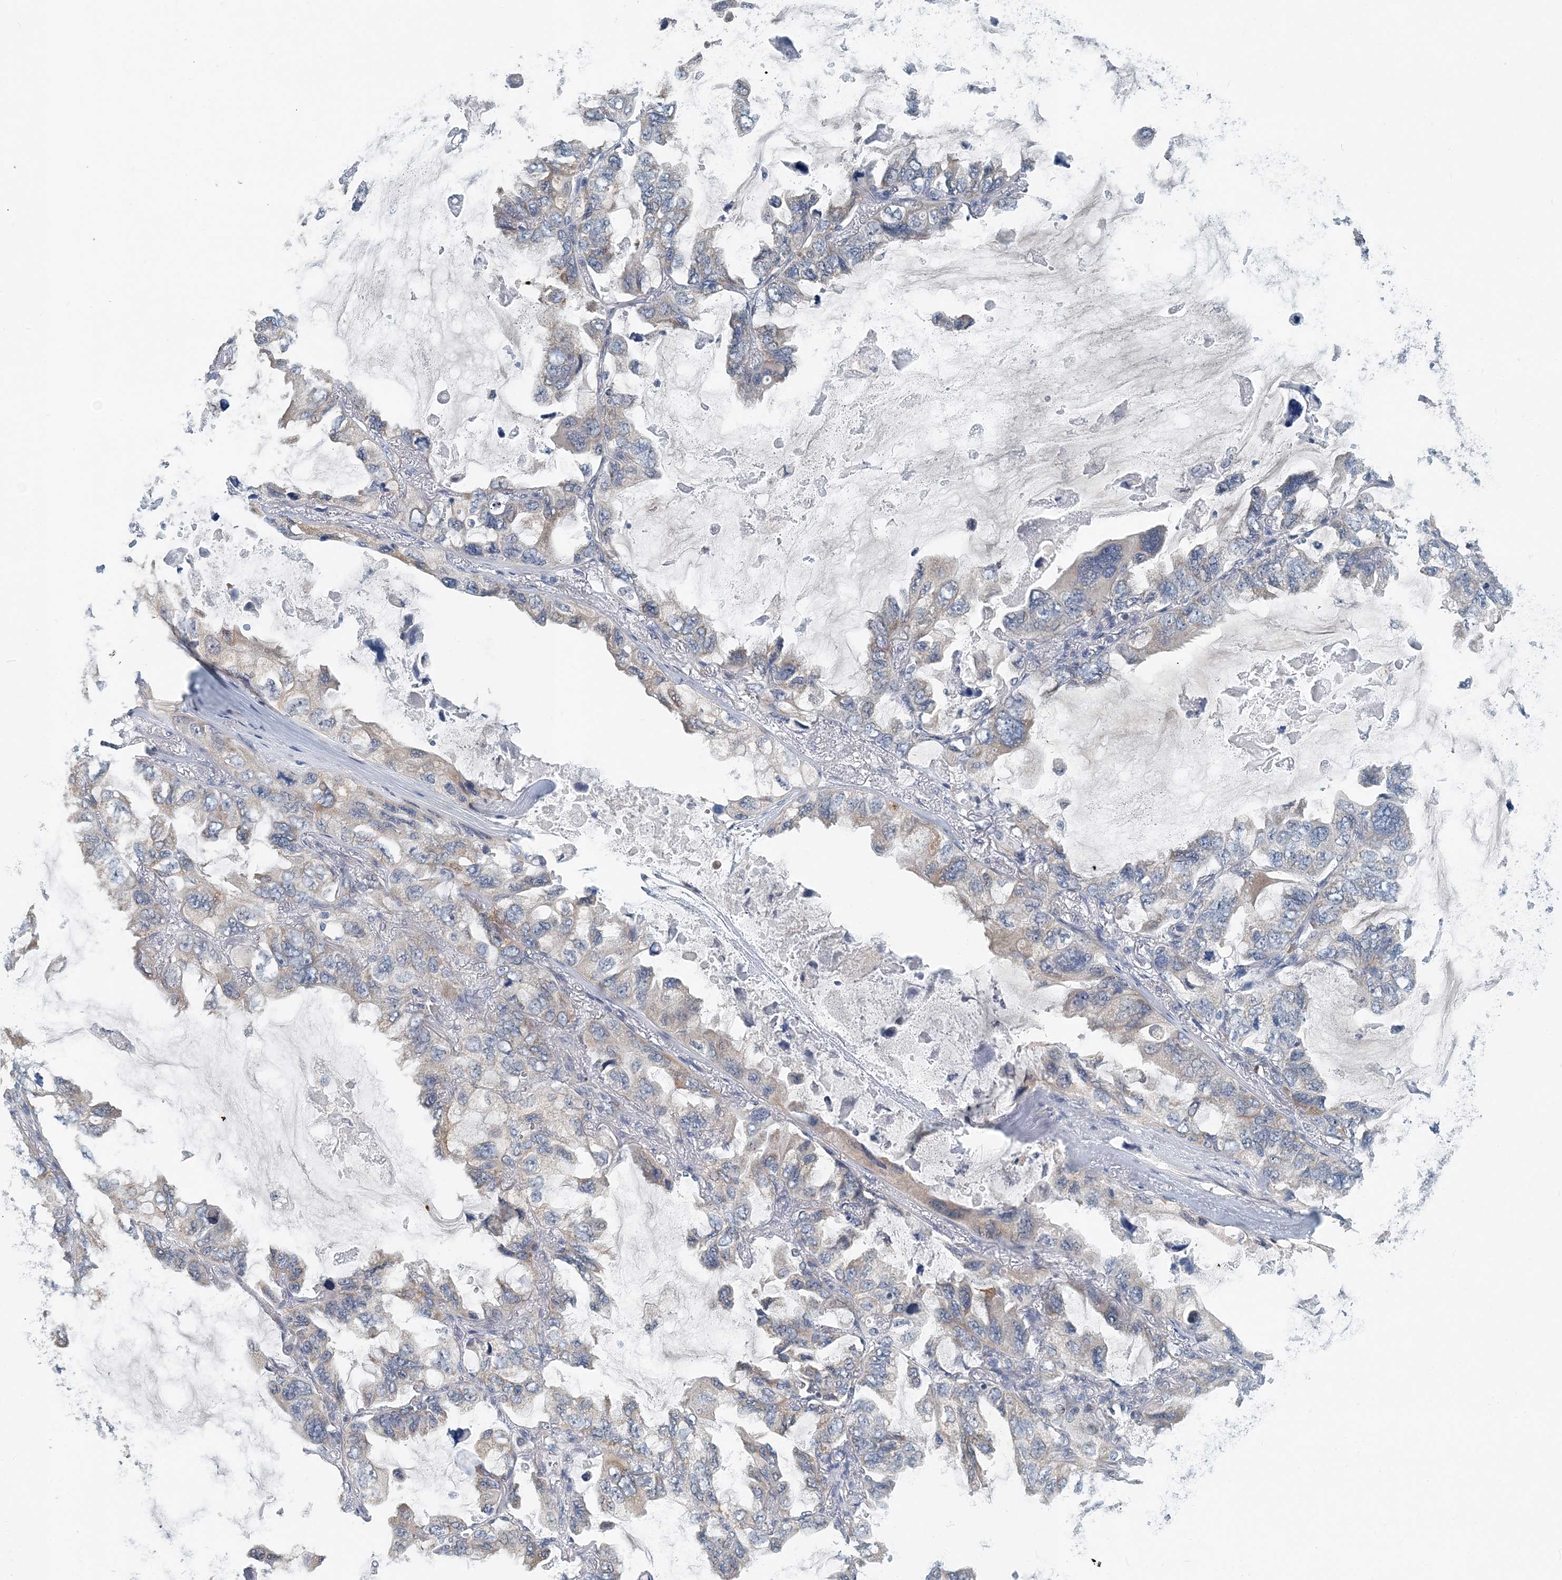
{"staining": {"intensity": "moderate", "quantity": "<25%", "location": "cytoplasmic/membranous"}, "tissue": "lung cancer", "cell_type": "Tumor cells", "image_type": "cancer", "snomed": [{"axis": "morphology", "description": "Squamous cell carcinoma, NOS"}, {"axis": "topography", "description": "Lung"}], "caption": "IHC of lung cancer demonstrates low levels of moderate cytoplasmic/membranous staining in about <25% of tumor cells. The staining was performed using DAB to visualize the protein expression in brown, while the nuclei were stained in blue with hematoxylin (Magnification: 20x).", "gene": "EEF1A2", "patient": {"sex": "female", "age": 73}}